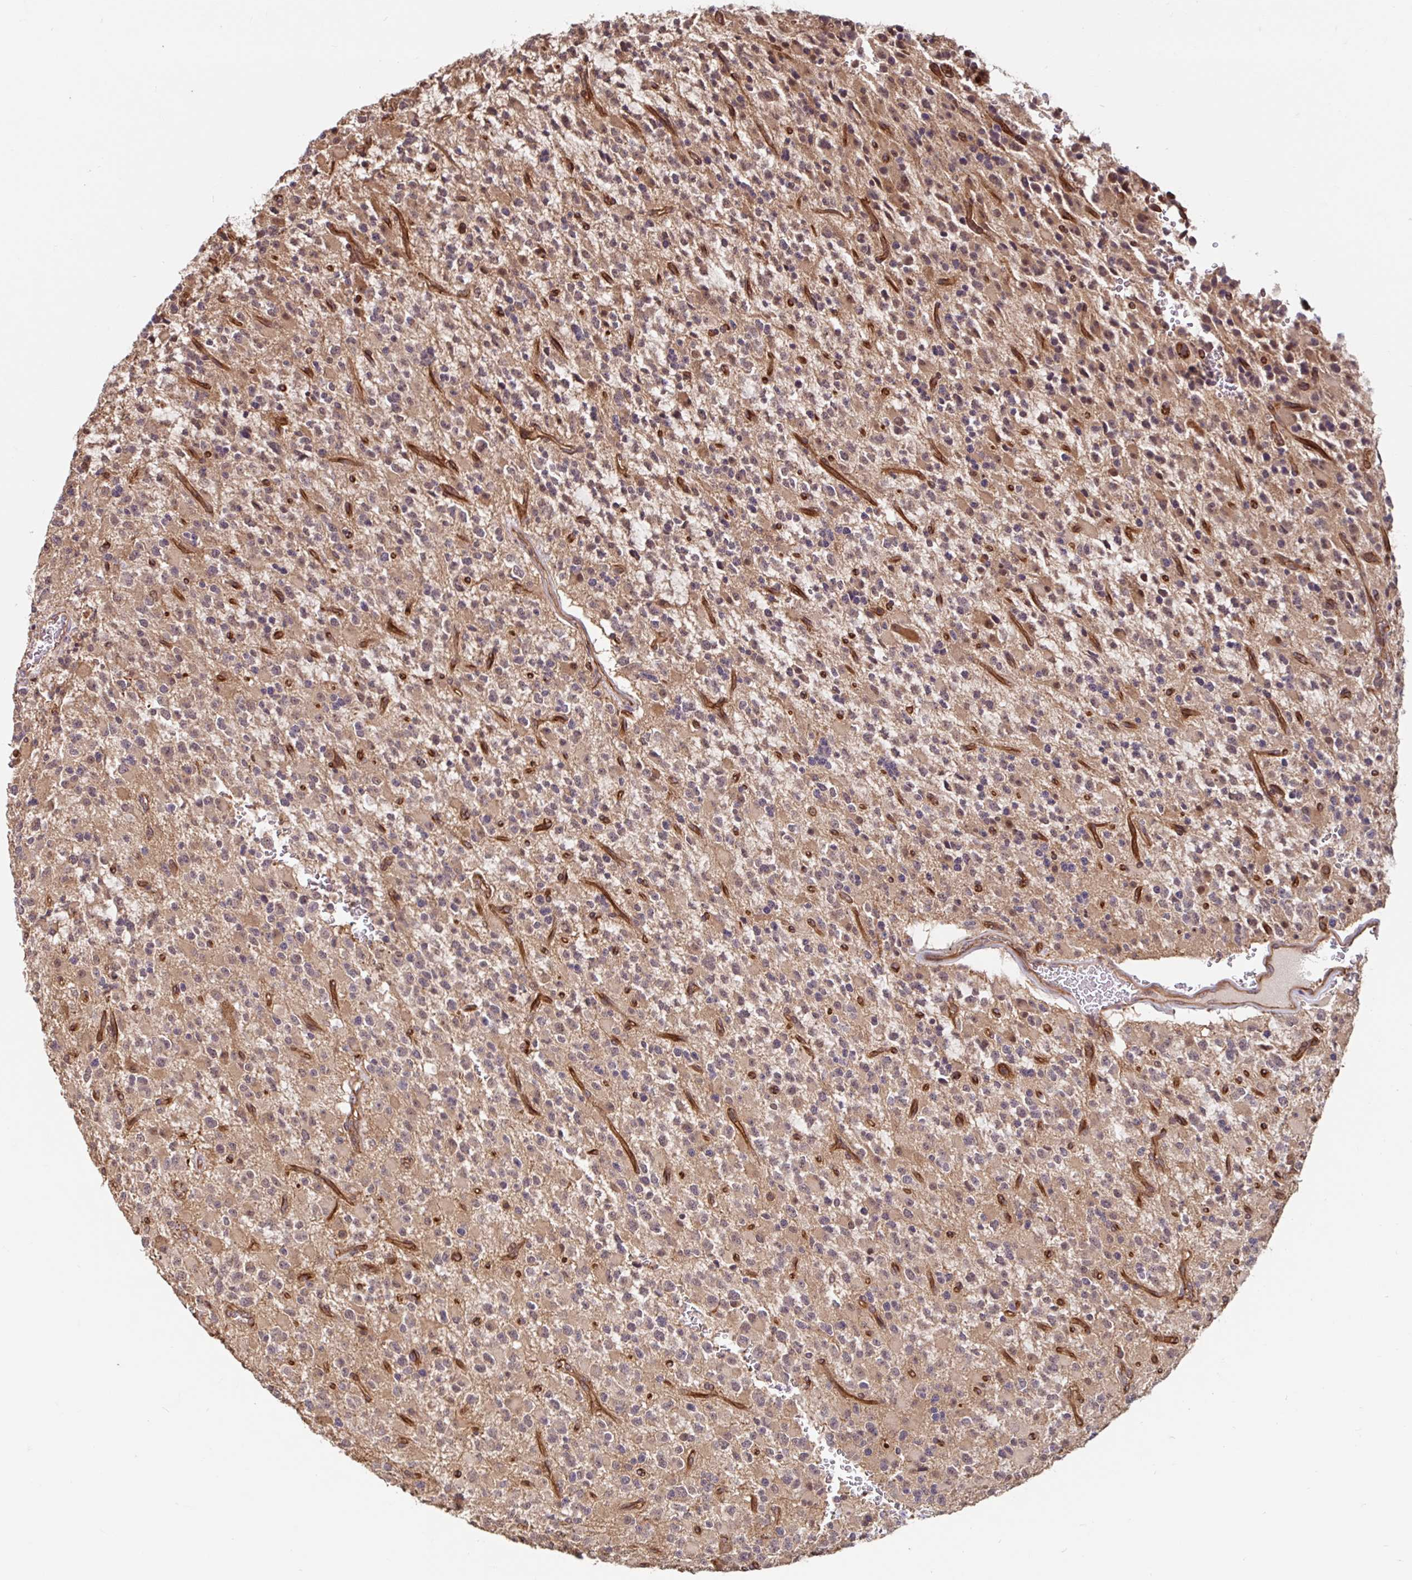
{"staining": {"intensity": "weak", "quantity": "<25%", "location": "nuclear"}, "tissue": "glioma", "cell_type": "Tumor cells", "image_type": "cancer", "snomed": [{"axis": "morphology", "description": "Glioma, malignant, High grade"}, {"axis": "topography", "description": "Brain"}], "caption": "Tumor cells show no significant positivity in malignant glioma (high-grade).", "gene": "STYXL1", "patient": {"sex": "male", "age": 34}}